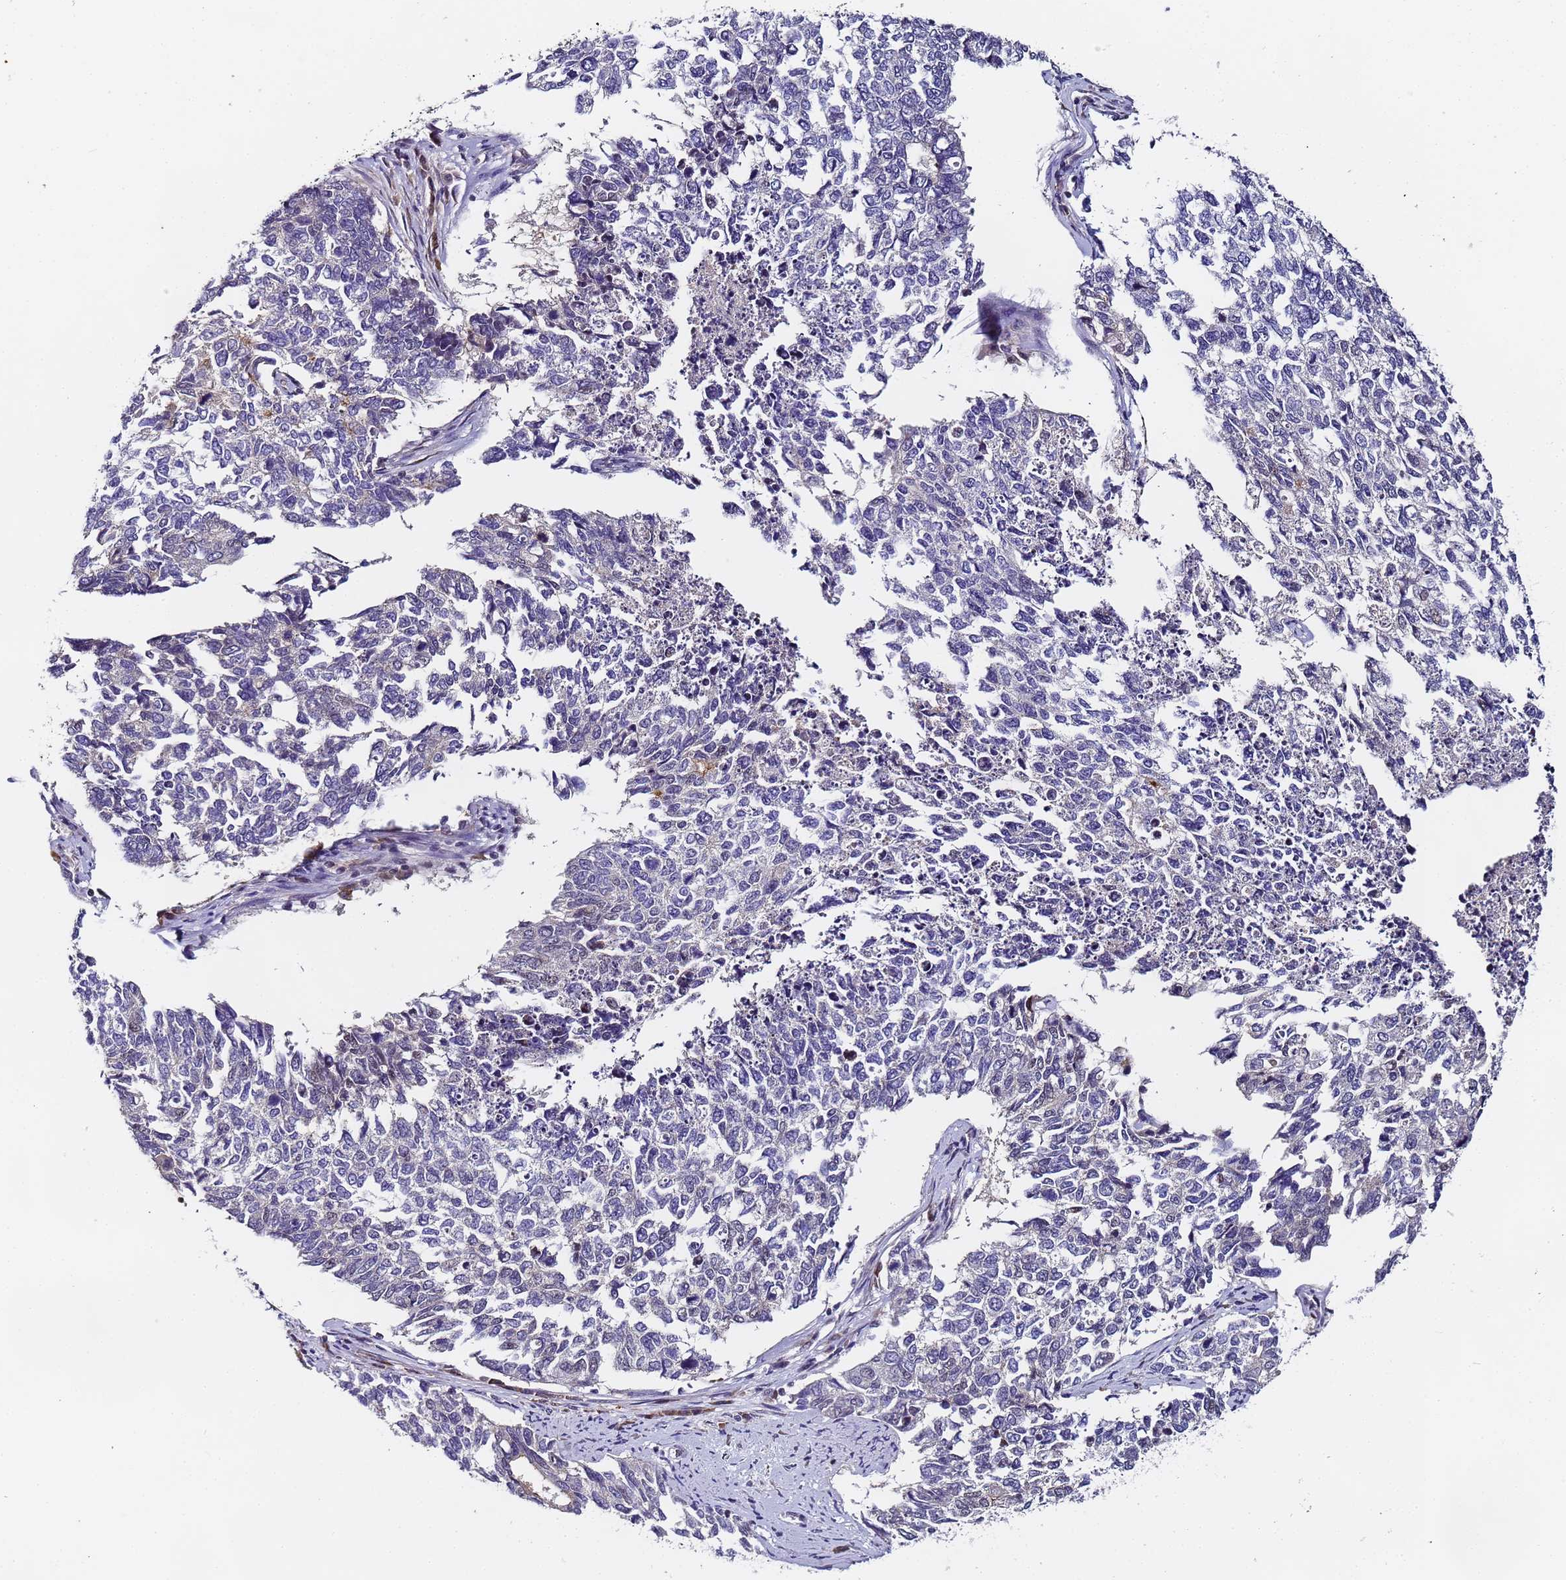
{"staining": {"intensity": "negative", "quantity": "none", "location": "none"}, "tissue": "cervical cancer", "cell_type": "Tumor cells", "image_type": "cancer", "snomed": [{"axis": "morphology", "description": "Squamous cell carcinoma, NOS"}, {"axis": "topography", "description": "Cervix"}], "caption": "The immunohistochemistry (IHC) micrograph has no significant staining in tumor cells of squamous cell carcinoma (cervical) tissue.", "gene": "FNBP4", "patient": {"sex": "female", "age": 63}}